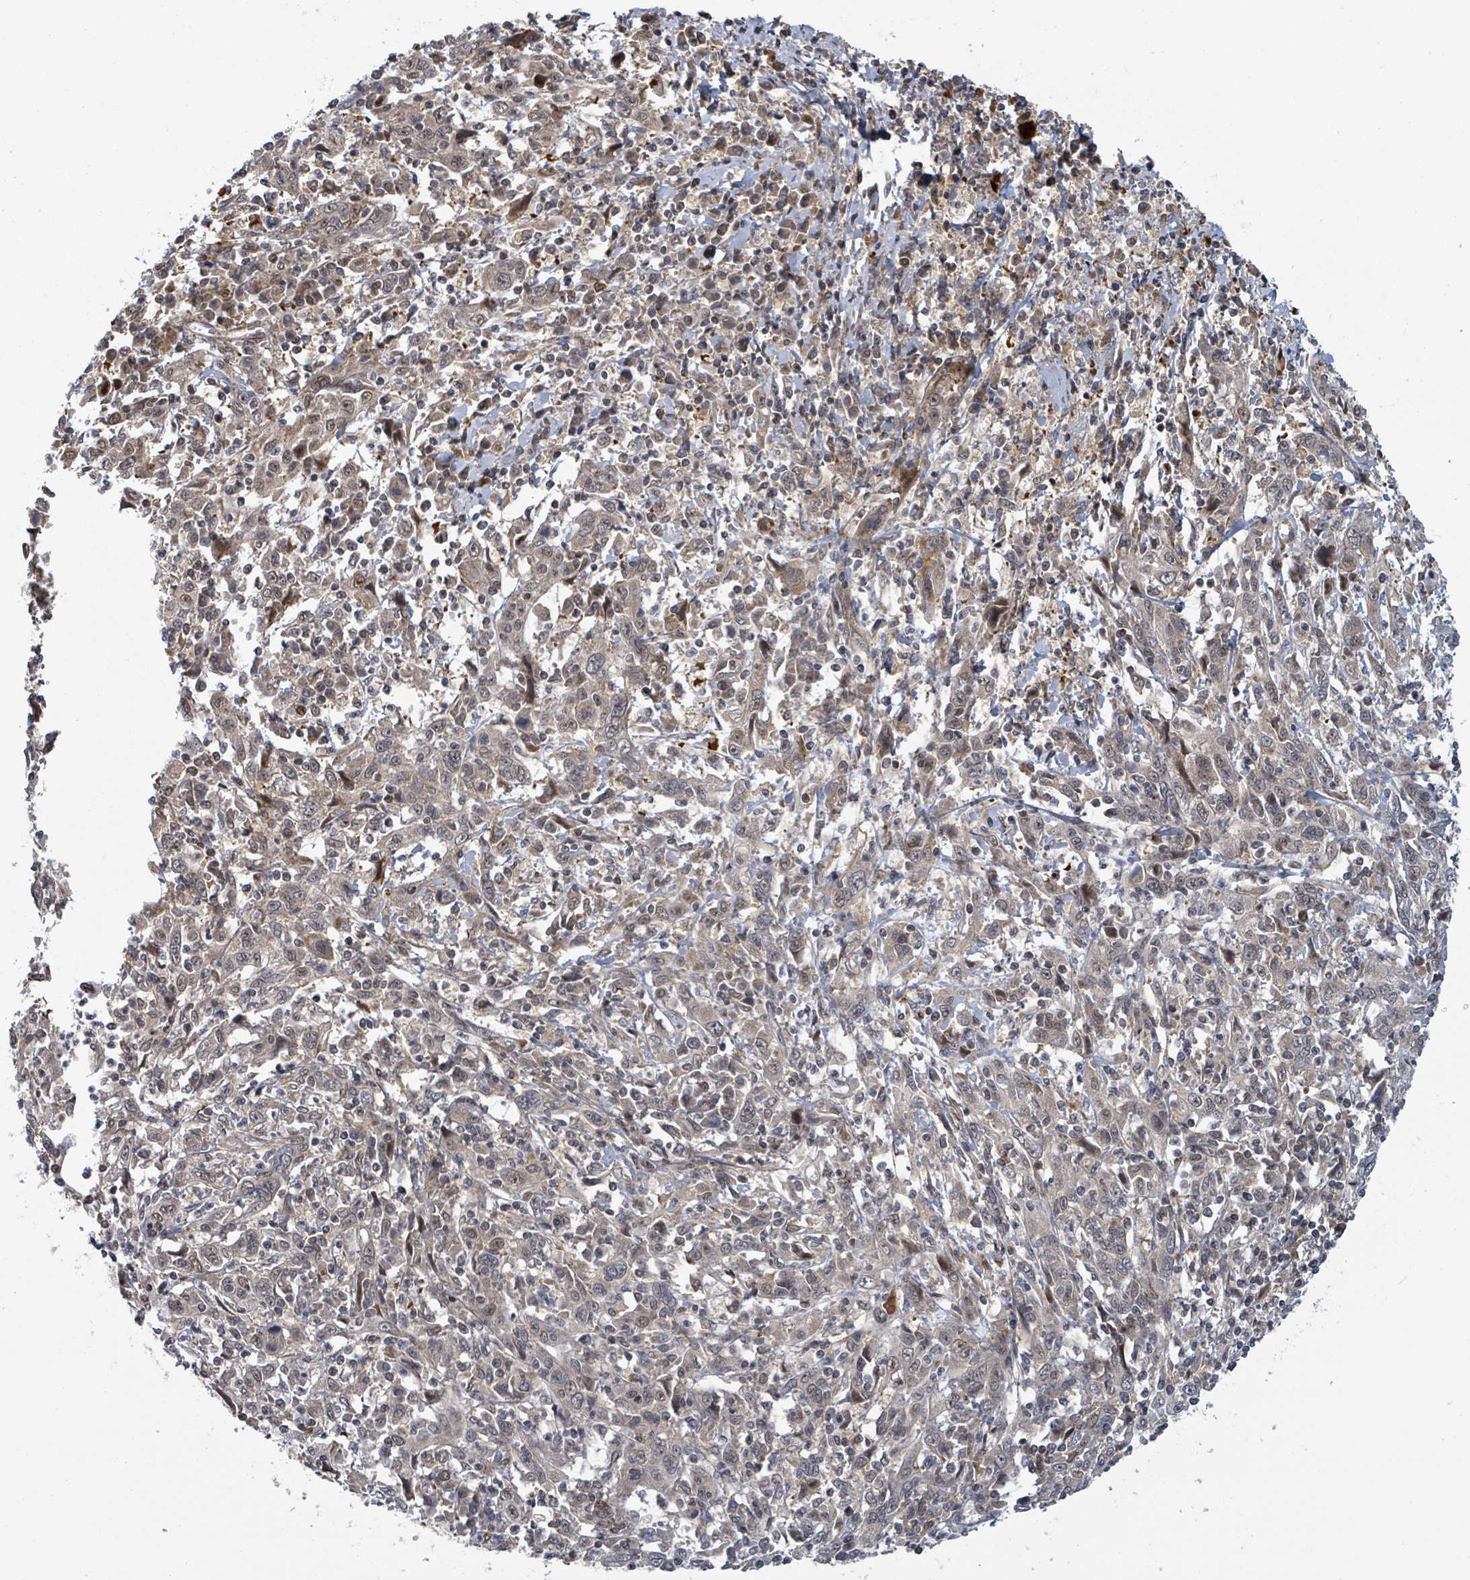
{"staining": {"intensity": "moderate", "quantity": "25%-75%", "location": "cytoplasmic/membranous,nuclear"}, "tissue": "cervical cancer", "cell_type": "Tumor cells", "image_type": "cancer", "snomed": [{"axis": "morphology", "description": "Squamous cell carcinoma, NOS"}, {"axis": "topography", "description": "Cervix"}], "caption": "This photomicrograph shows immunohistochemistry staining of human cervical cancer (squamous cell carcinoma), with medium moderate cytoplasmic/membranous and nuclear staining in approximately 25%-75% of tumor cells.", "gene": "GTF3C1", "patient": {"sex": "female", "age": 46}}